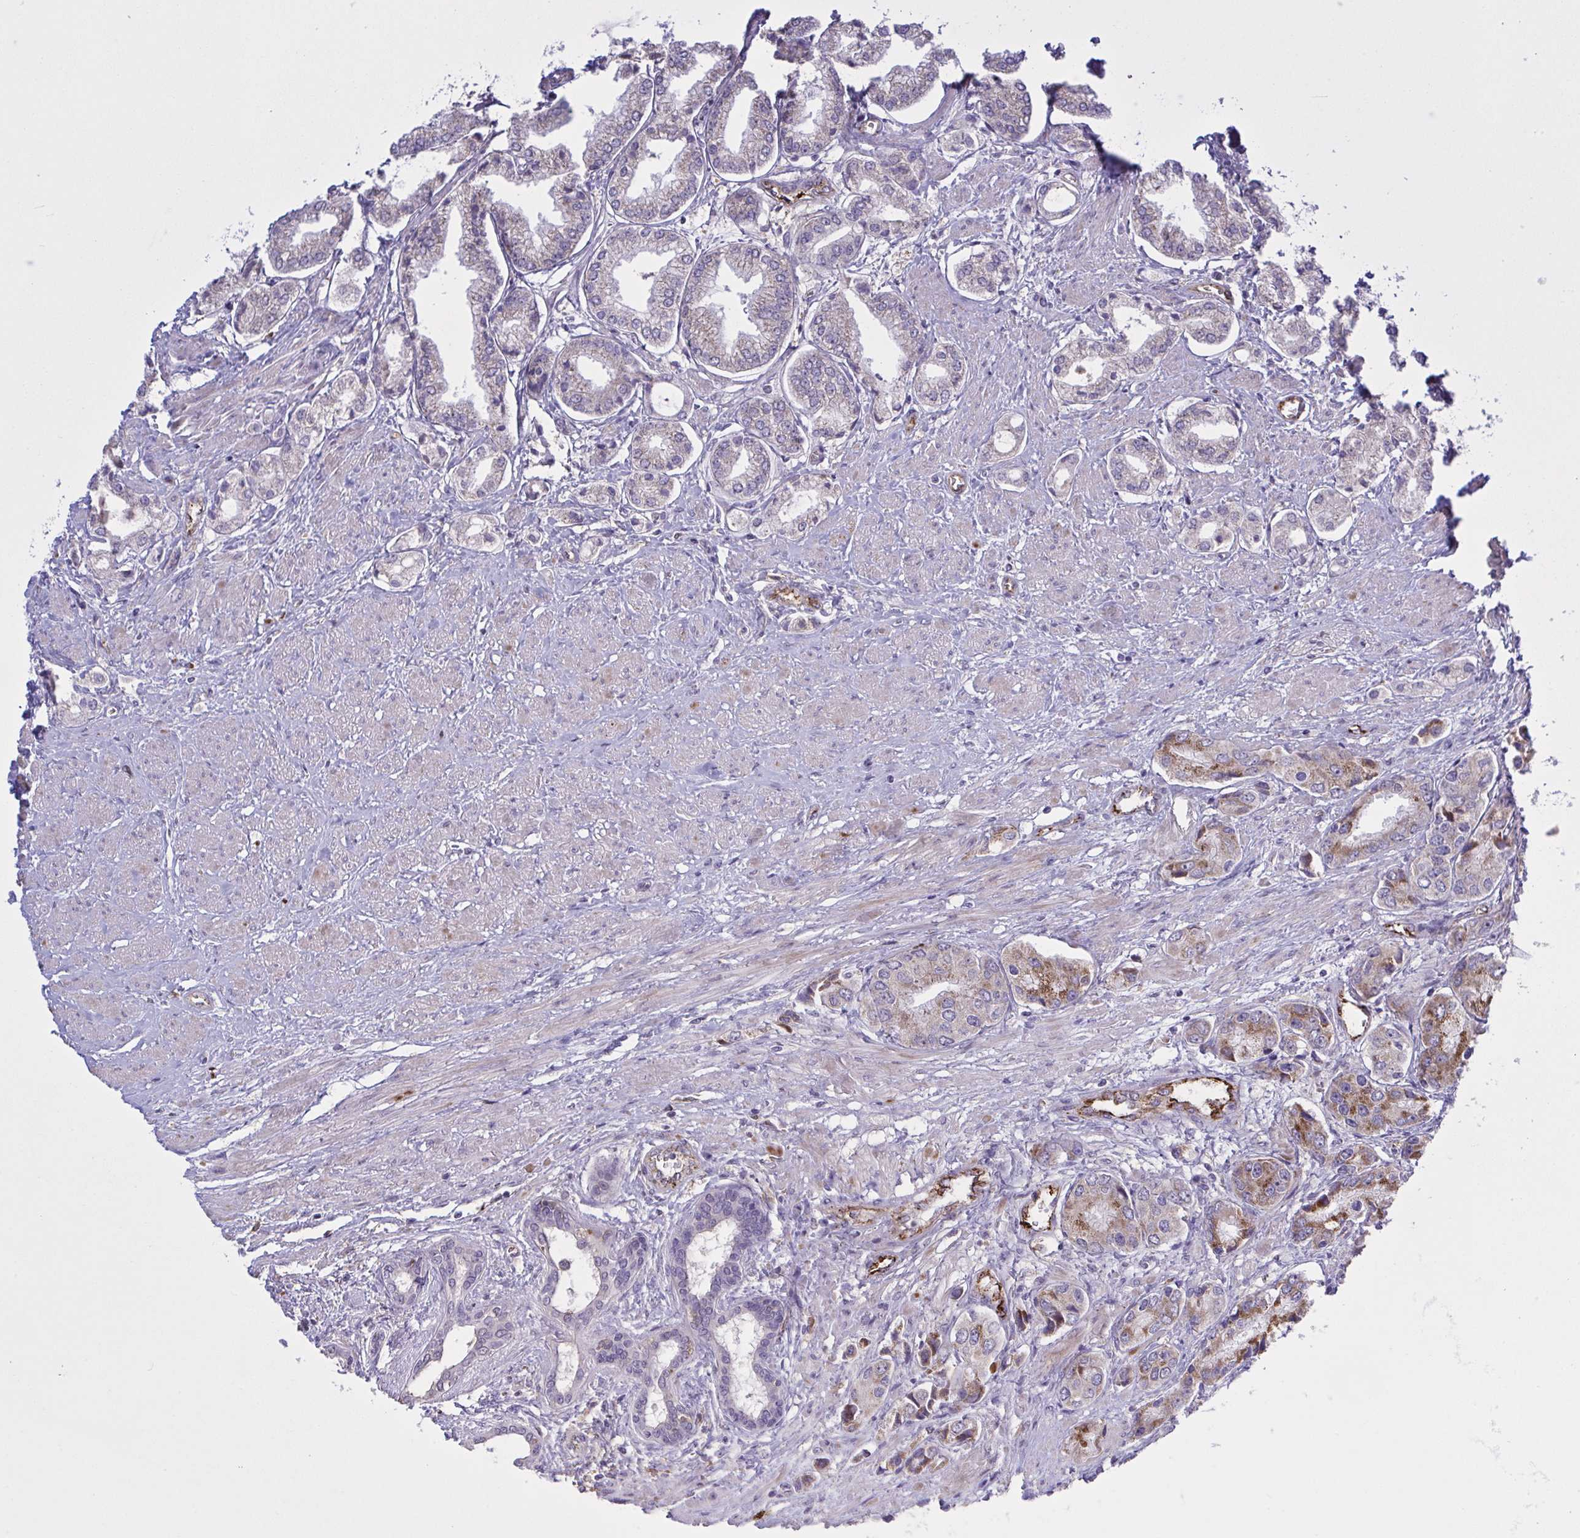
{"staining": {"intensity": "moderate", "quantity": "<25%", "location": "cytoplasmic/membranous"}, "tissue": "prostate cancer", "cell_type": "Tumor cells", "image_type": "cancer", "snomed": [{"axis": "morphology", "description": "Adenocarcinoma, Low grade"}, {"axis": "topography", "description": "Prostate"}], "caption": "Prostate low-grade adenocarcinoma tissue demonstrates moderate cytoplasmic/membranous positivity in about <25% of tumor cells, visualized by immunohistochemistry. (brown staining indicates protein expression, while blue staining denotes nuclei).", "gene": "CD101", "patient": {"sex": "male", "age": 69}}